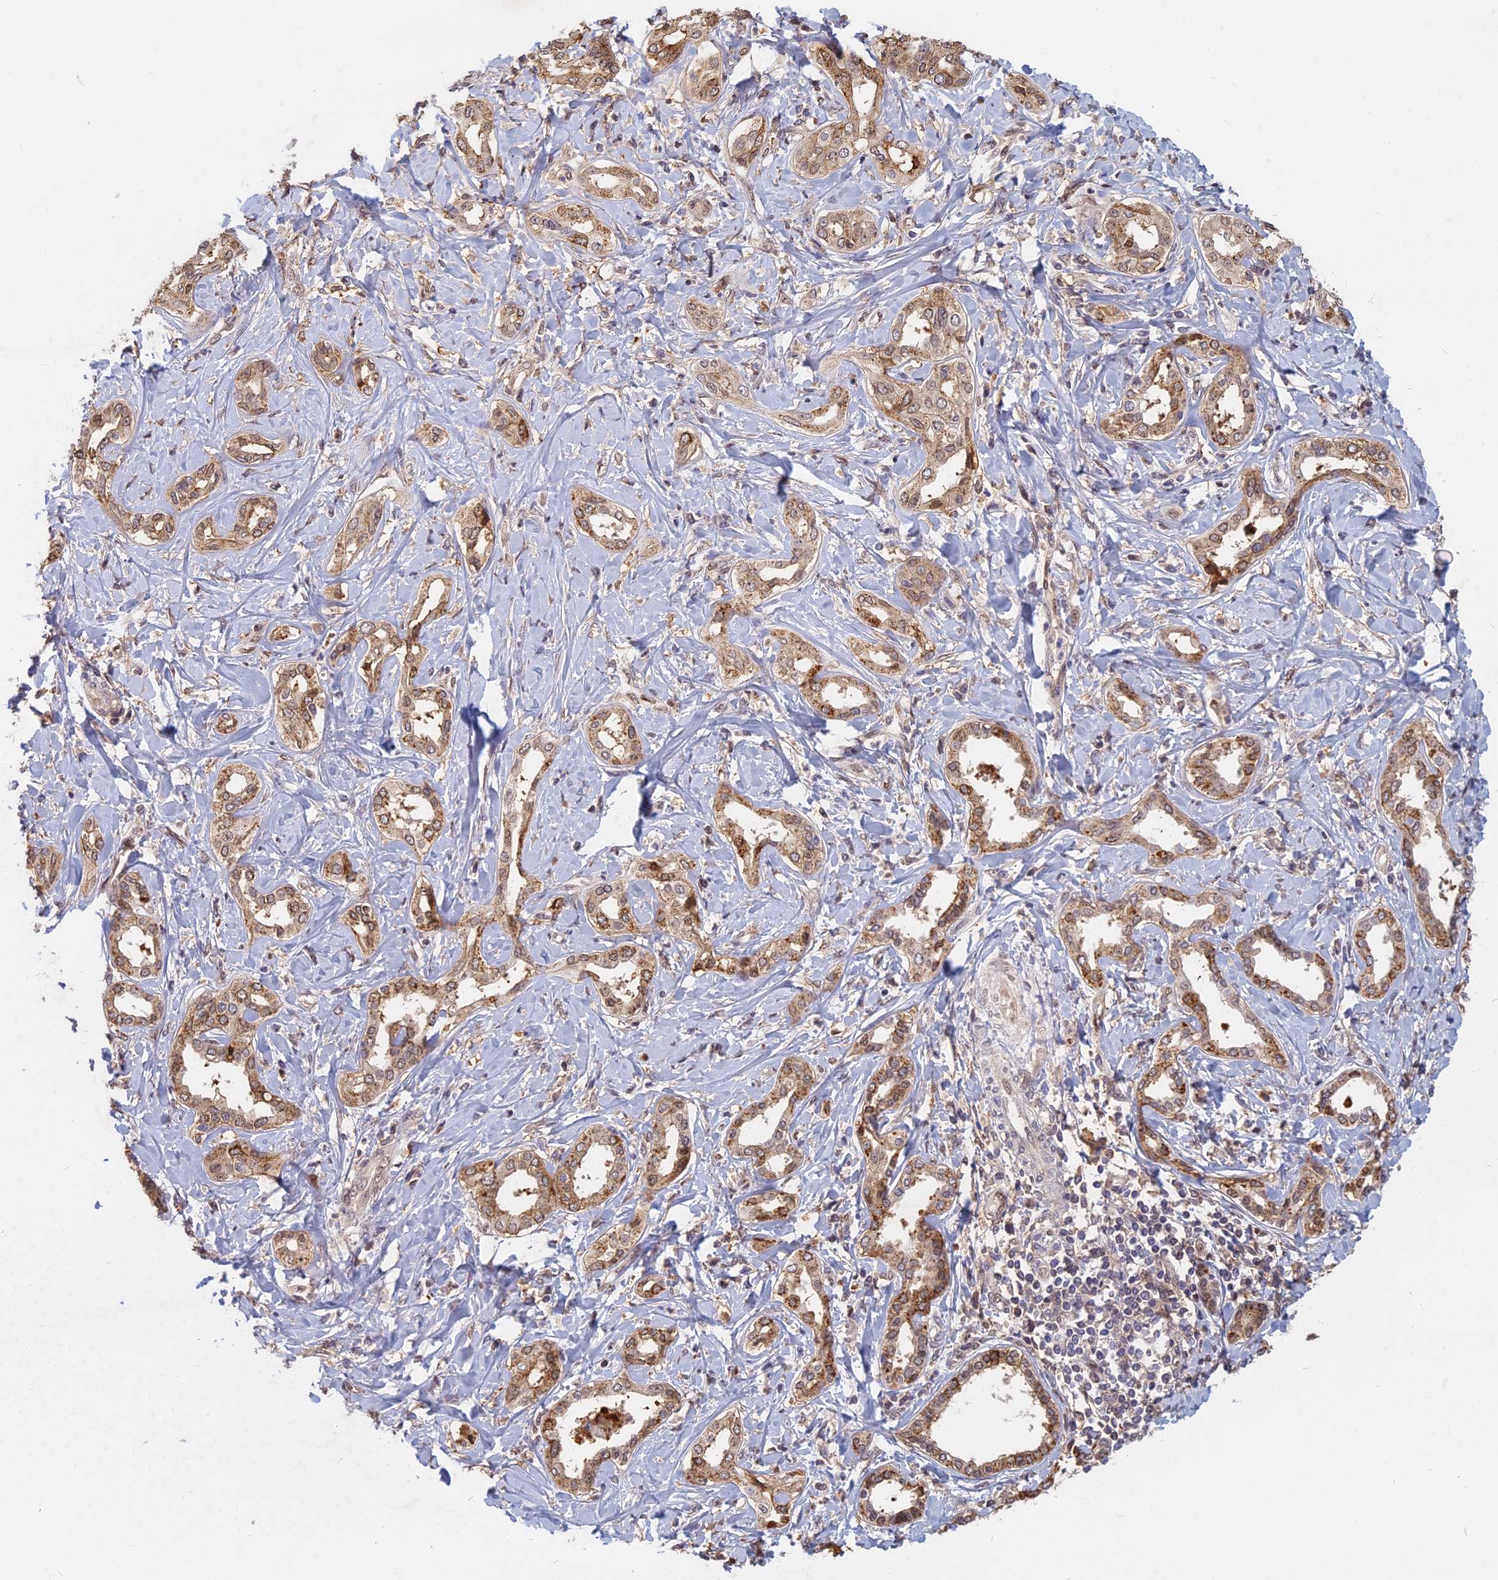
{"staining": {"intensity": "moderate", "quantity": ">75%", "location": "cytoplasmic/membranous,nuclear"}, "tissue": "liver cancer", "cell_type": "Tumor cells", "image_type": "cancer", "snomed": [{"axis": "morphology", "description": "Cholangiocarcinoma"}, {"axis": "topography", "description": "Liver"}], "caption": "Moderate cytoplasmic/membranous and nuclear staining for a protein is present in approximately >75% of tumor cells of liver cancer using immunohistochemistry (IHC).", "gene": "SPG11", "patient": {"sex": "female", "age": 77}}